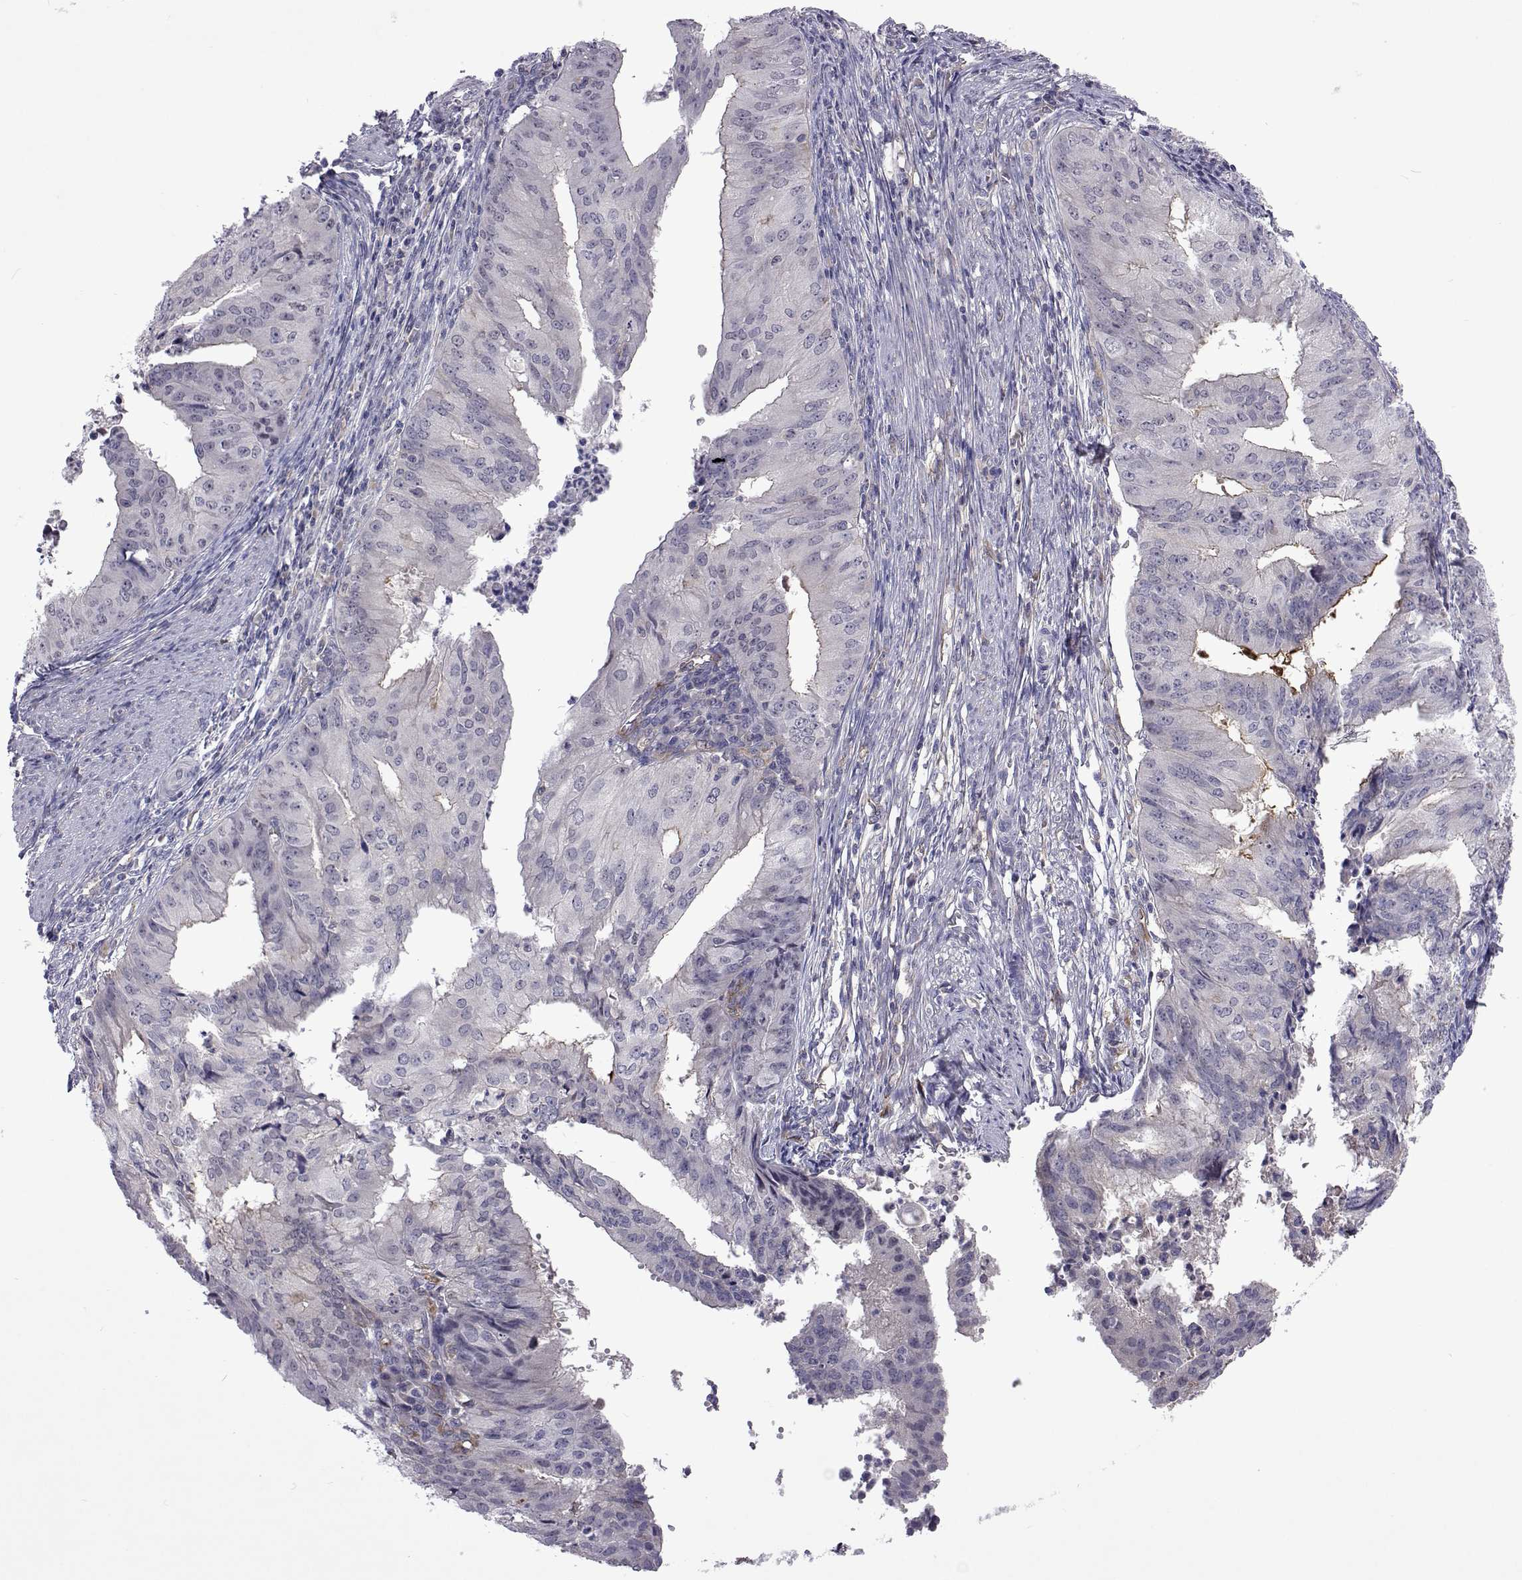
{"staining": {"intensity": "negative", "quantity": "none", "location": "none"}, "tissue": "endometrial cancer", "cell_type": "Tumor cells", "image_type": "cancer", "snomed": [{"axis": "morphology", "description": "Adenocarcinoma, NOS"}, {"axis": "topography", "description": "Endometrium"}], "caption": "Human adenocarcinoma (endometrial) stained for a protein using IHC reveals no positivity in tumor cells.", "gene": "TCF15", "patient": {"sex": "female", "age": 50}}